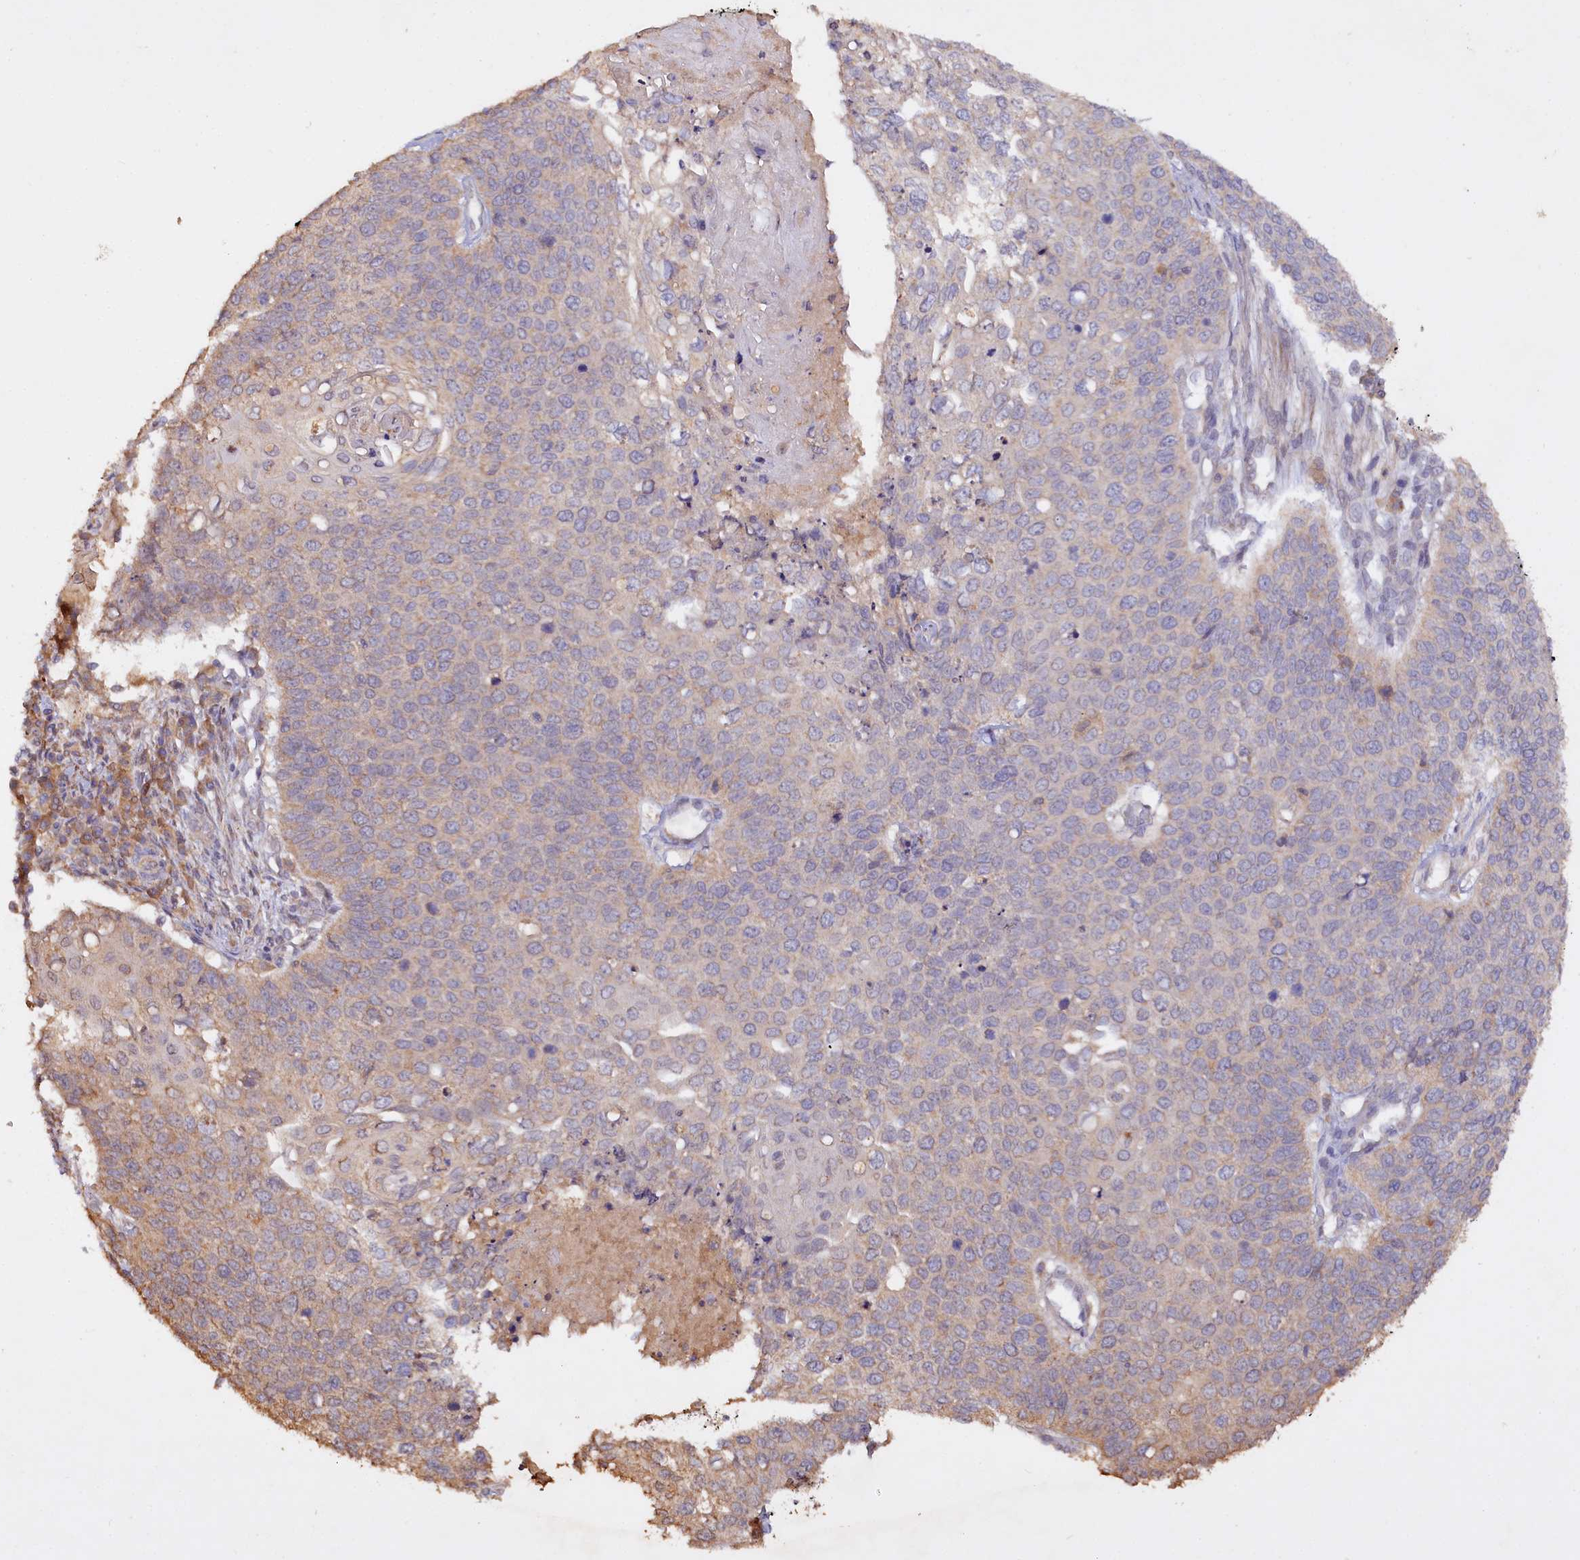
{"staining": {"intensity": "weak", "quantity": "<25%", "location": "cytoplasmic/membranous"}, "tissue": "cervical cancer", "cell_type": "Tumor cells", "image_type": "cancer", "snomed": [{"axis": "morphology", "description": "Squamous cell carcinoma, NOS"}, {"axis": "topography", "description": "Cervix"}], "caption": "This is an immunohistochemistry image of cervical squamous cell carcinoma. There is no expression in tumor cells.", "gene": "ETFBKMT", "patient": {"sex": "female", "age": 39}}